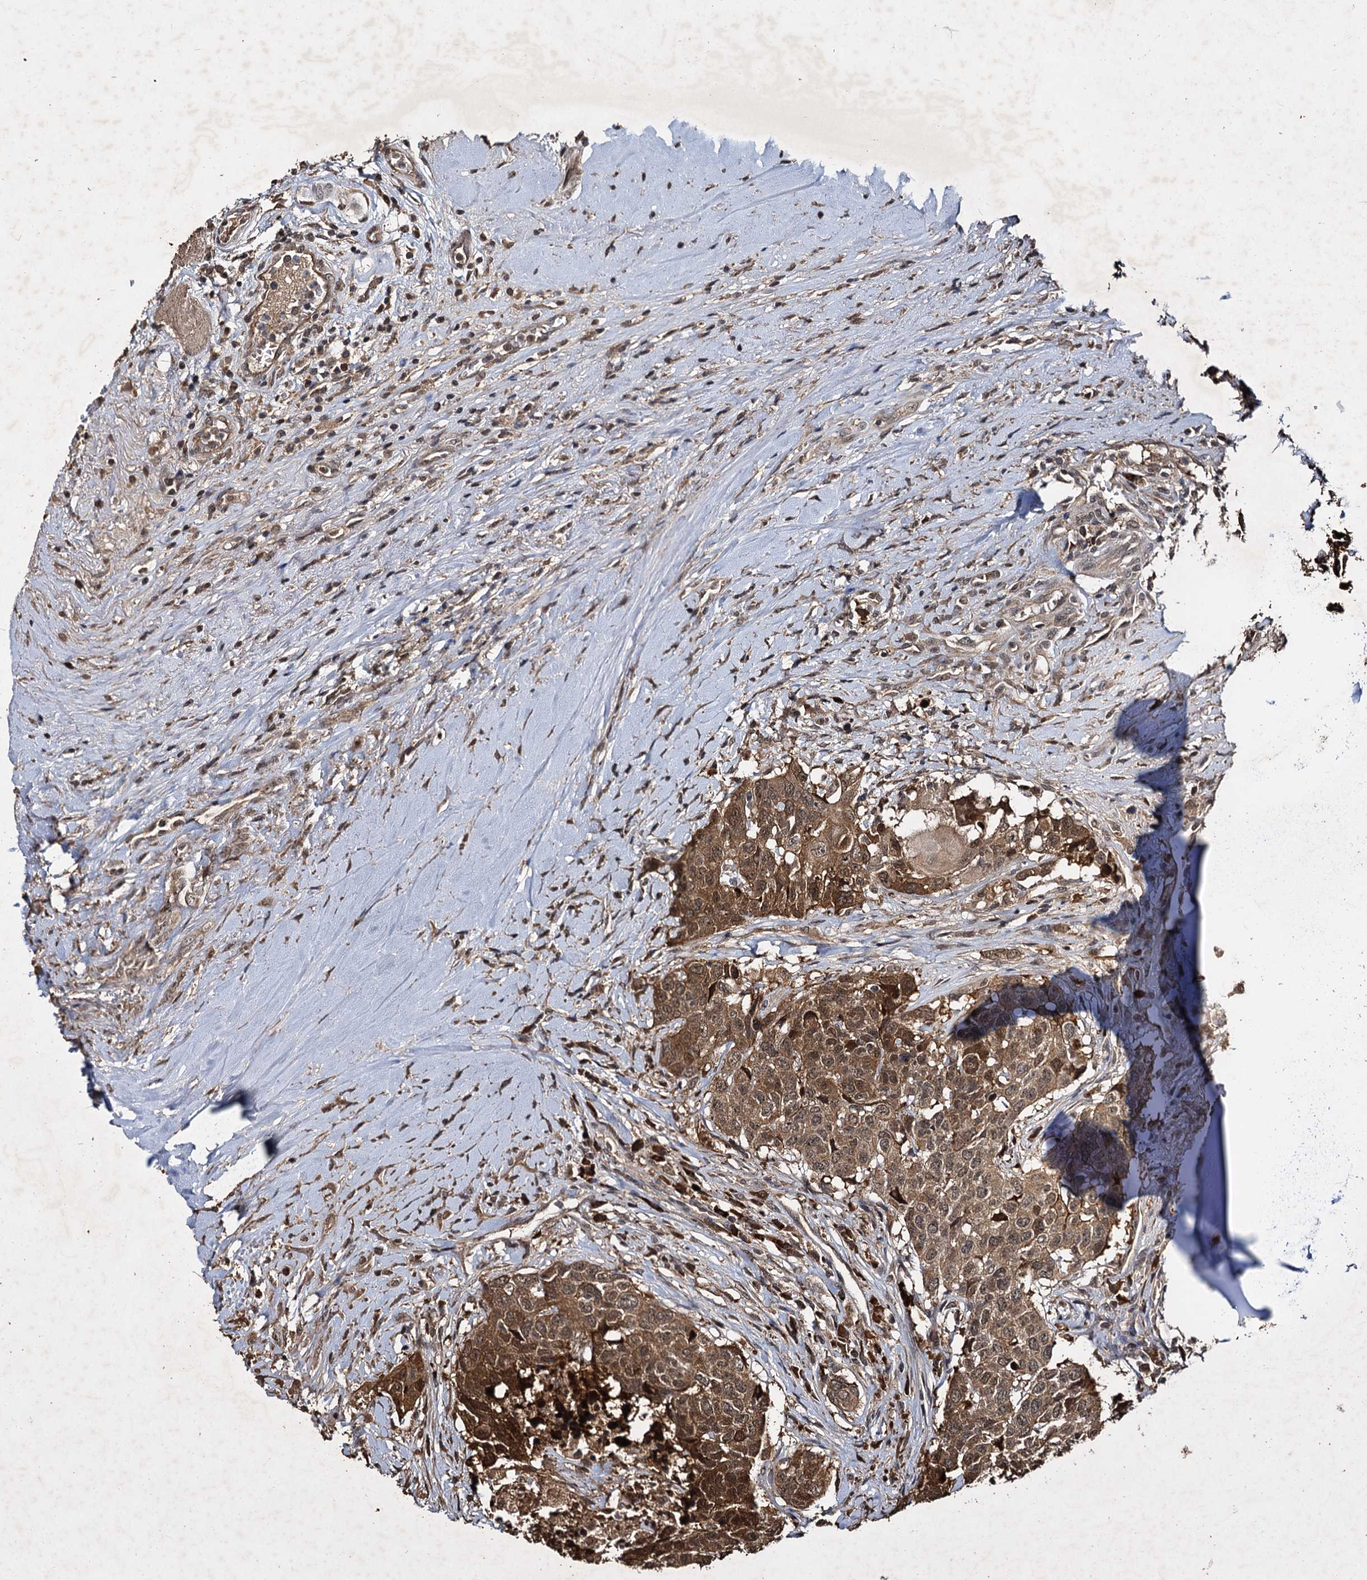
{"staining": {"intensity": "moderate", "quantity": ">75%", "location": "cytoplasmic/membranous,nuclear"}, "tissue": "head and neck cancer", "cell_type": "Tumor cells", "image_type": "cancer", "snomed": [{"axis": "morphology", "description": "Squamous cell carcinoma, NOS"}, {"axis": "topography", "description": "Head-Neck"}], "caption": "Immunohistochemical staining of head and neck cancer (squamous cell carcinoma) shows moderate cytoplasmic/membranous and nuclear protein expression in approximately >75% of tumor cells. Using DAB (3,3'-diaminobenzidine) (brown) and hematoxylin (blue) stains, captured at high magnification using brightfield microscopy.", "gene": "SLC46A3", "patient": {"sex": "male", "age": 66}}